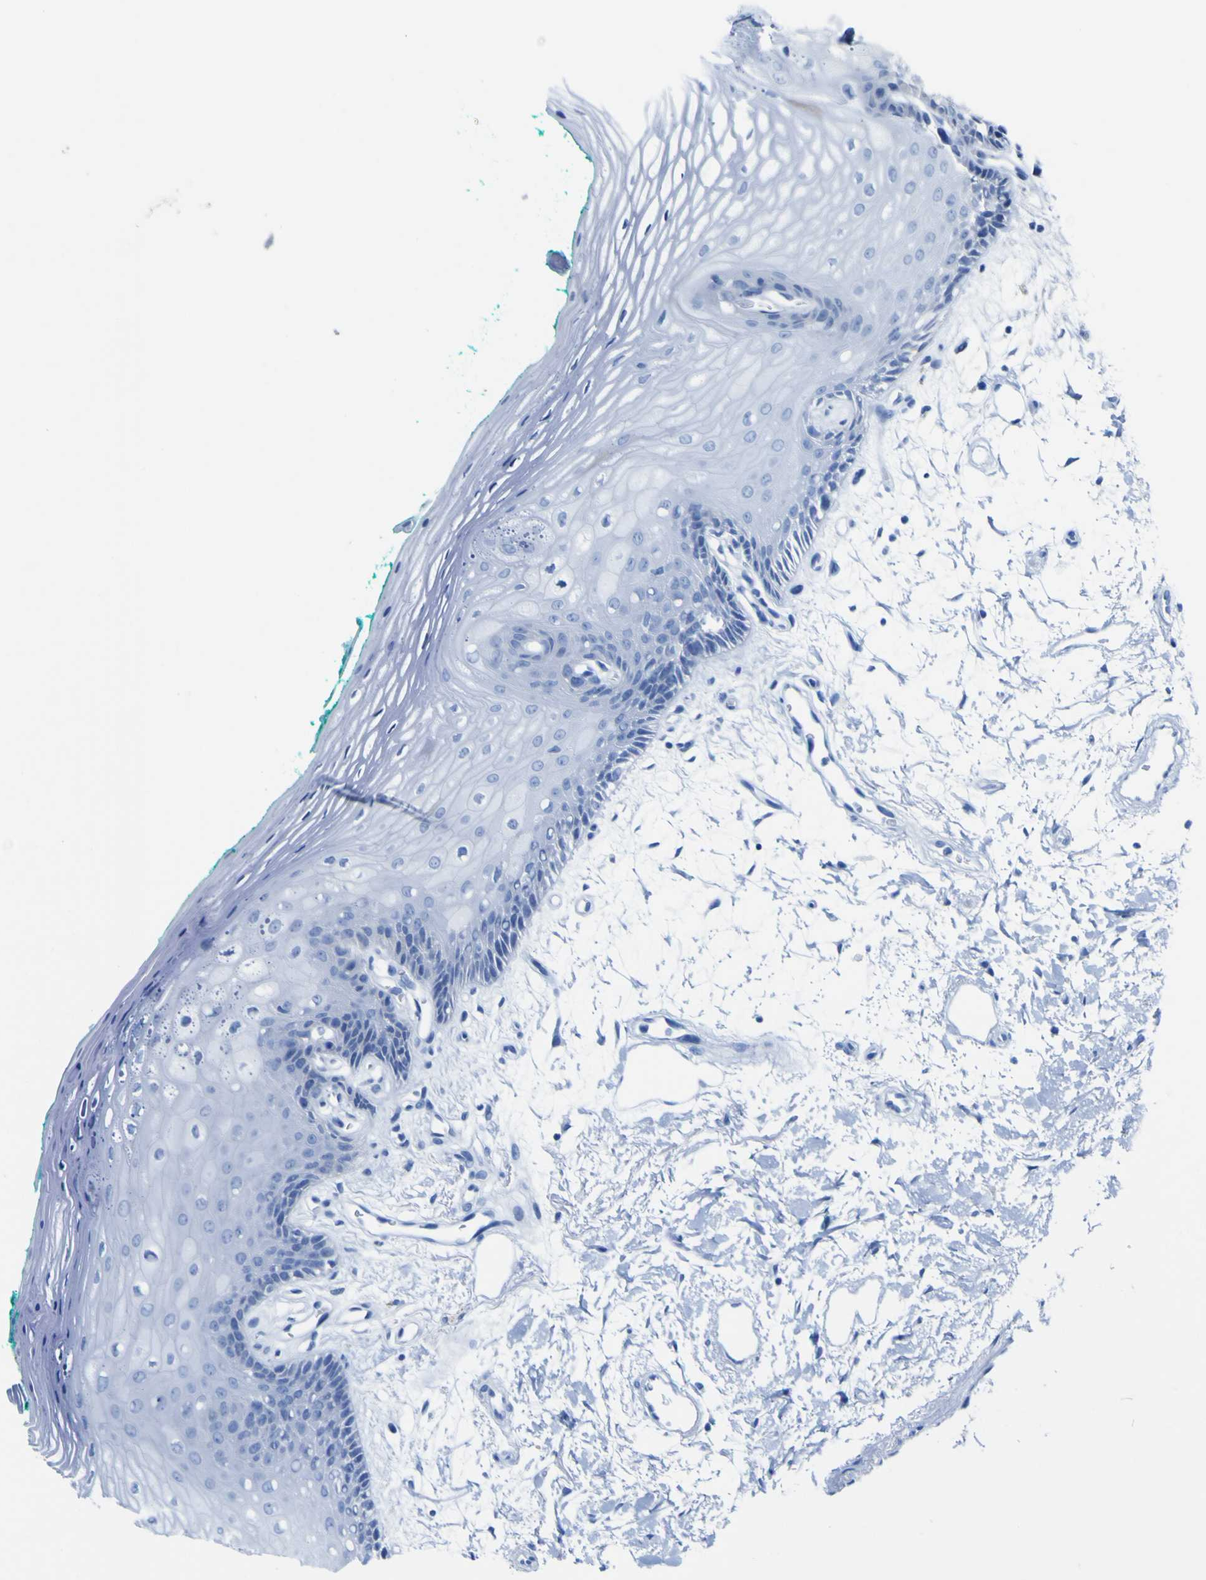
{"staining": {"intensity": "negative", "quantity": "none", "location": "none"}, "tissue": "oral mucosa", "cell_type": "Squamous epithelial cells", "image_type": "normal", "snomed": [{"axis": "morphology", "description": "Normal tissue, NOS"}, {"axis": "topography", "description": "Skeletal muscle"}, {"axis": "topography", "description": "Oral tissue"}, {"axis": "topography", "description": "Peripheral nerve tissue"}], "caption": "Human oral mucosa stained for a protein using immunohistochemistry (IHC) shows no expression in squamous epithelial cells.", "gene": "NAV1", "patient": {"sex": "female", "age": 84}}